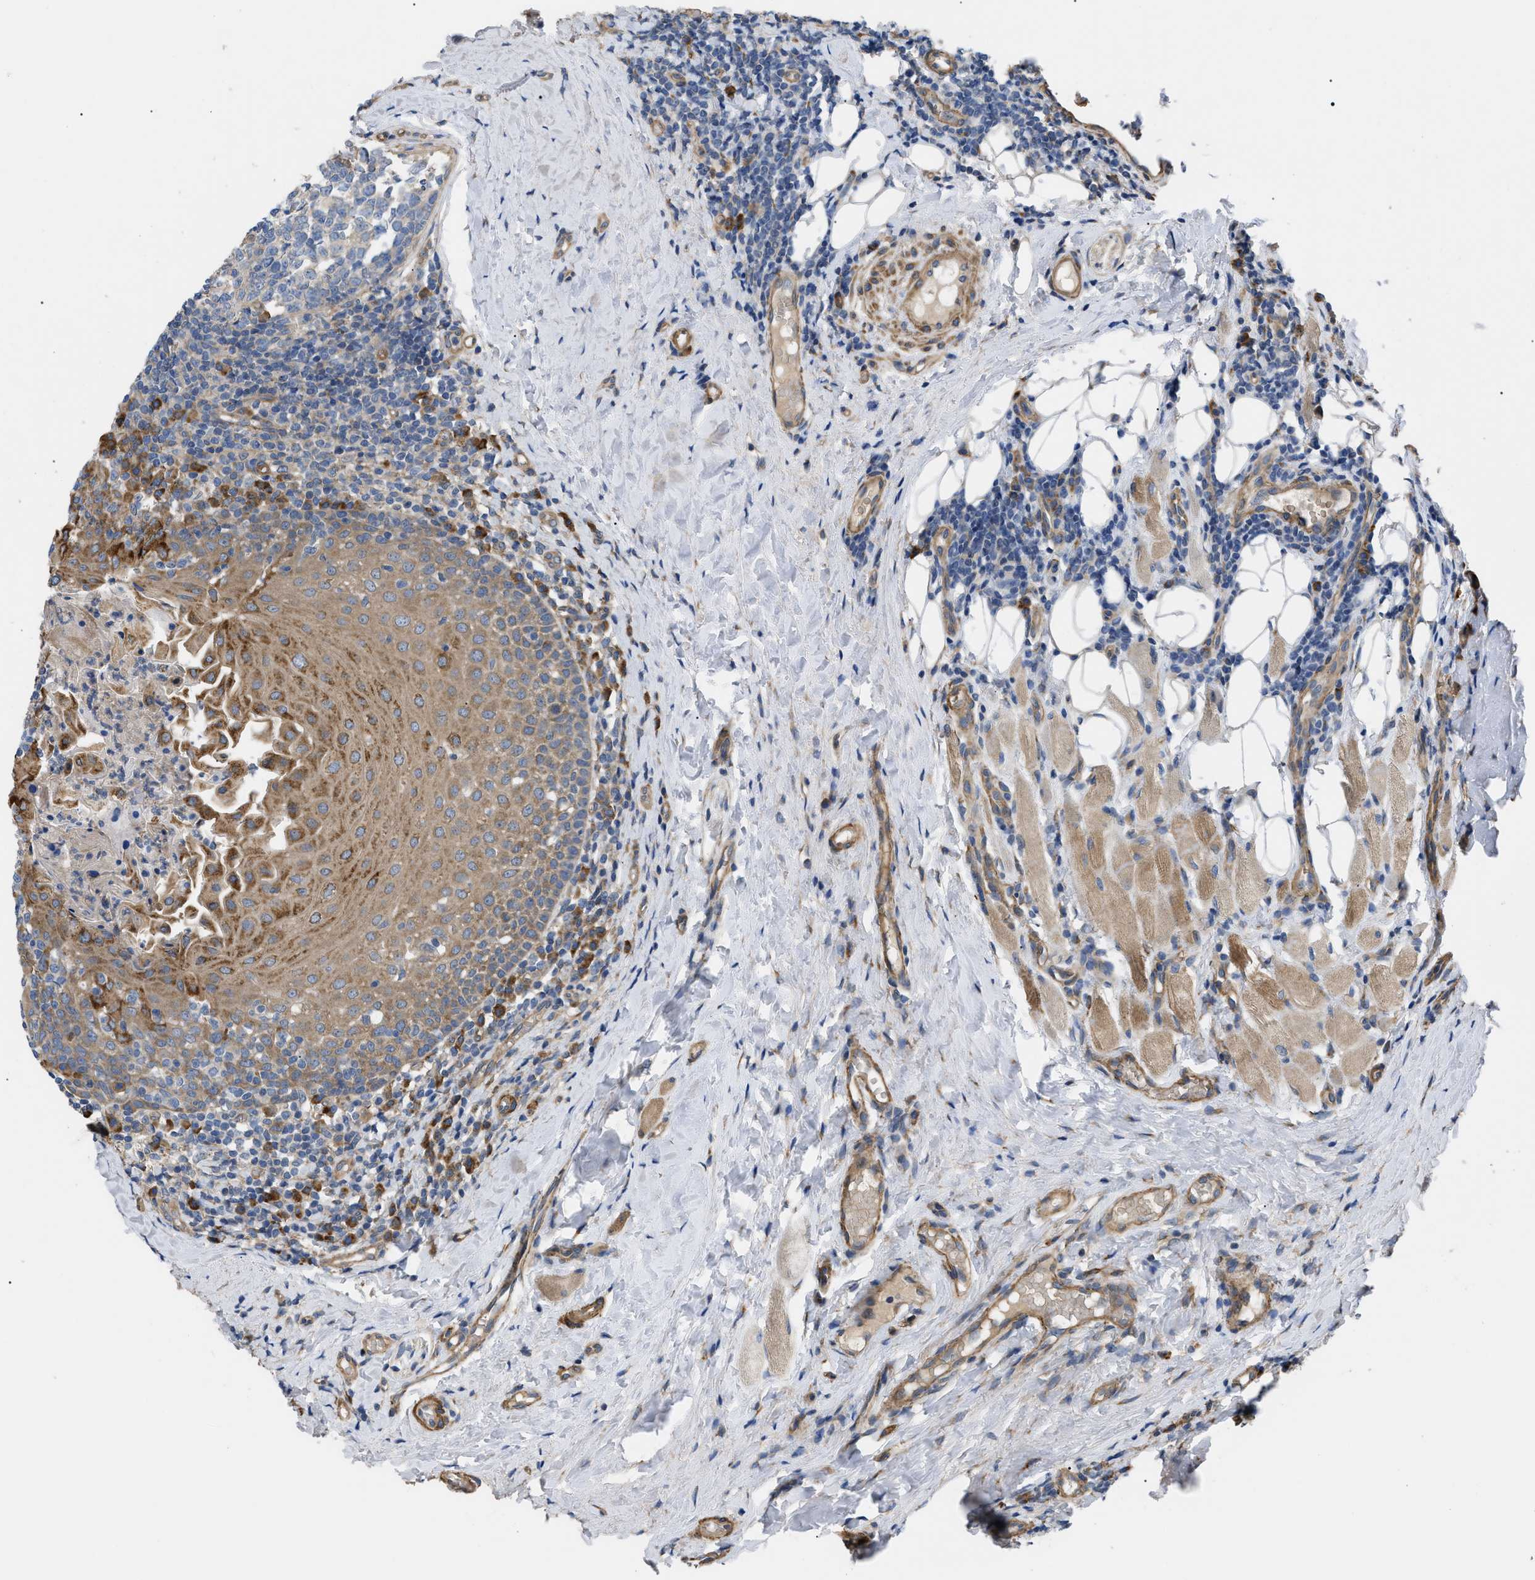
{"staining": {"intensity": "moderate", "quantity": "<25%", "location": "cytoplasmic/membranous"}, "tissue": "tonsil", "cell_type": "Germinal center cells", "image_type": "normal", "snomed": [{"axis": "morphology", "description": "Normal tissue, NOS"}, {"axis": "topography", "description": "Tonsil"}], "caption": "An image of tonsil stained for a protein shows moderate cytoplasmic/membranous brown staining in germinal center cells.", "gene": "MYO10", "patient": {"sex": "female", "age": 19}}